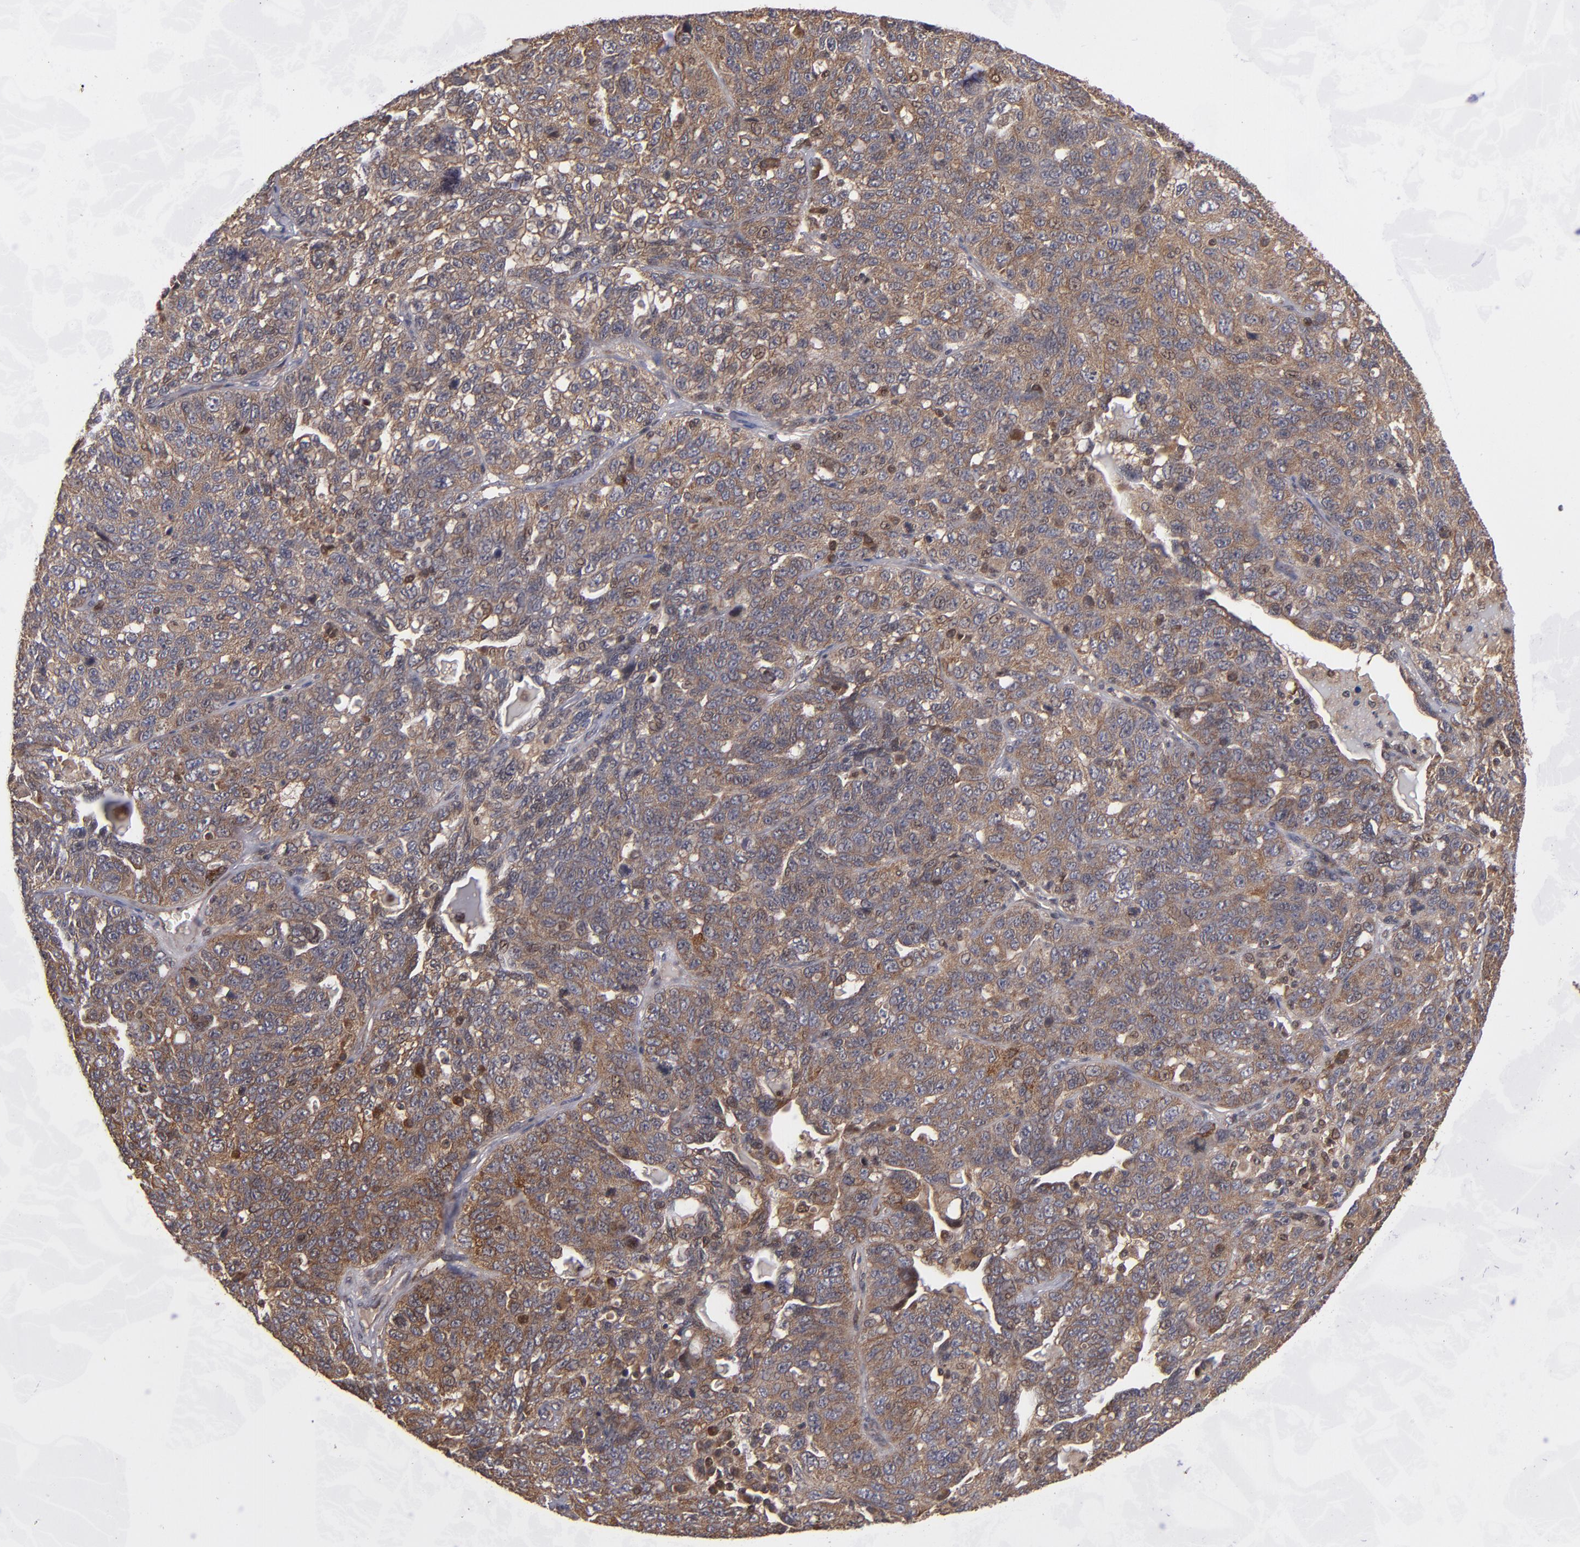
{"staining": {"intensity": "moderate", "quantity": ">75%", "location": "cytoplasmic/membranous"}, "tissue": "ovarian cancer", "cell_type": "Tumor cells", "image_type": "cancer", "snomed": [{"axis": "morphology", "description": "Cystadenocarcinoma, serous, NOS"}, {"axis": "topography", "description": "Ovary"}], "caption": "IHC histopathology image of neoplastic tissue: human serous cystadenocarcinoma (ovarian) stained using immunohistochemistry exhibits medium levels of moderate protein expression localized specifically in the cytoplasmic/membranous of tumor cells, appearing as a cytoplasmic/membranous brown color.", "gene": "BDKRB1", "patient": {"sex": "female", "age": 71}}